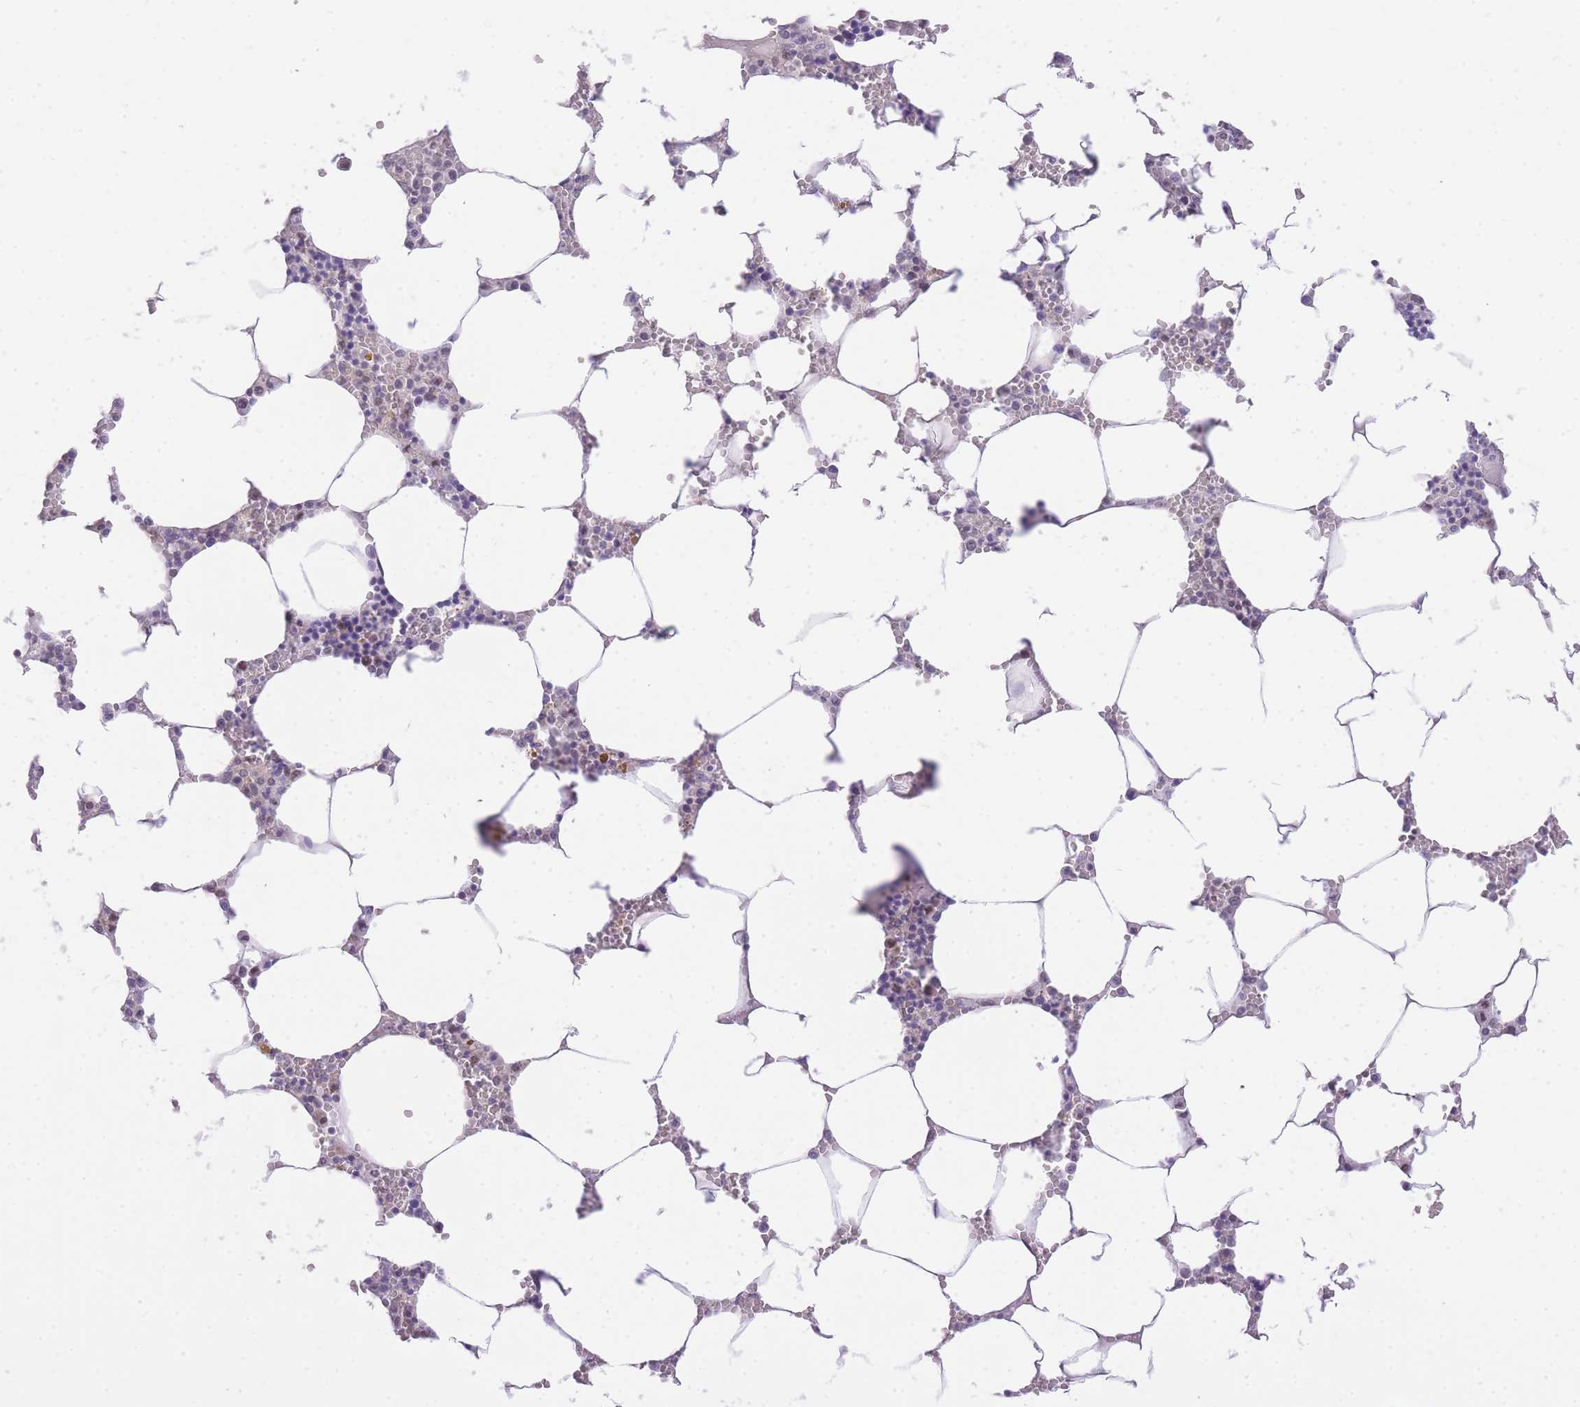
{"staining": {"intensity": "weak", "quantity": "<25%", "location": "nuclear"}, "tissue": "bone marrow", "cell_type": "Hematopoietic cells", "image_type": "normal", "snomed": [{"axis": "morphology", "description": "Normal tissue, NOS"}, {"axis": "topography", "description": "Bone marrow"}], "caption": "High power microscopy photomicrograph of an immunohistochemistry image of normal bone marrow, revealing no significant staining in hematopoietic cells. (Brightfield microscopy of DAB (3,3'-diaminobenzidine) immunohistochemistry (IHC) at high magnification).", "gene": "UBXN7", "patient": {"sex": "male", "age": 70}}